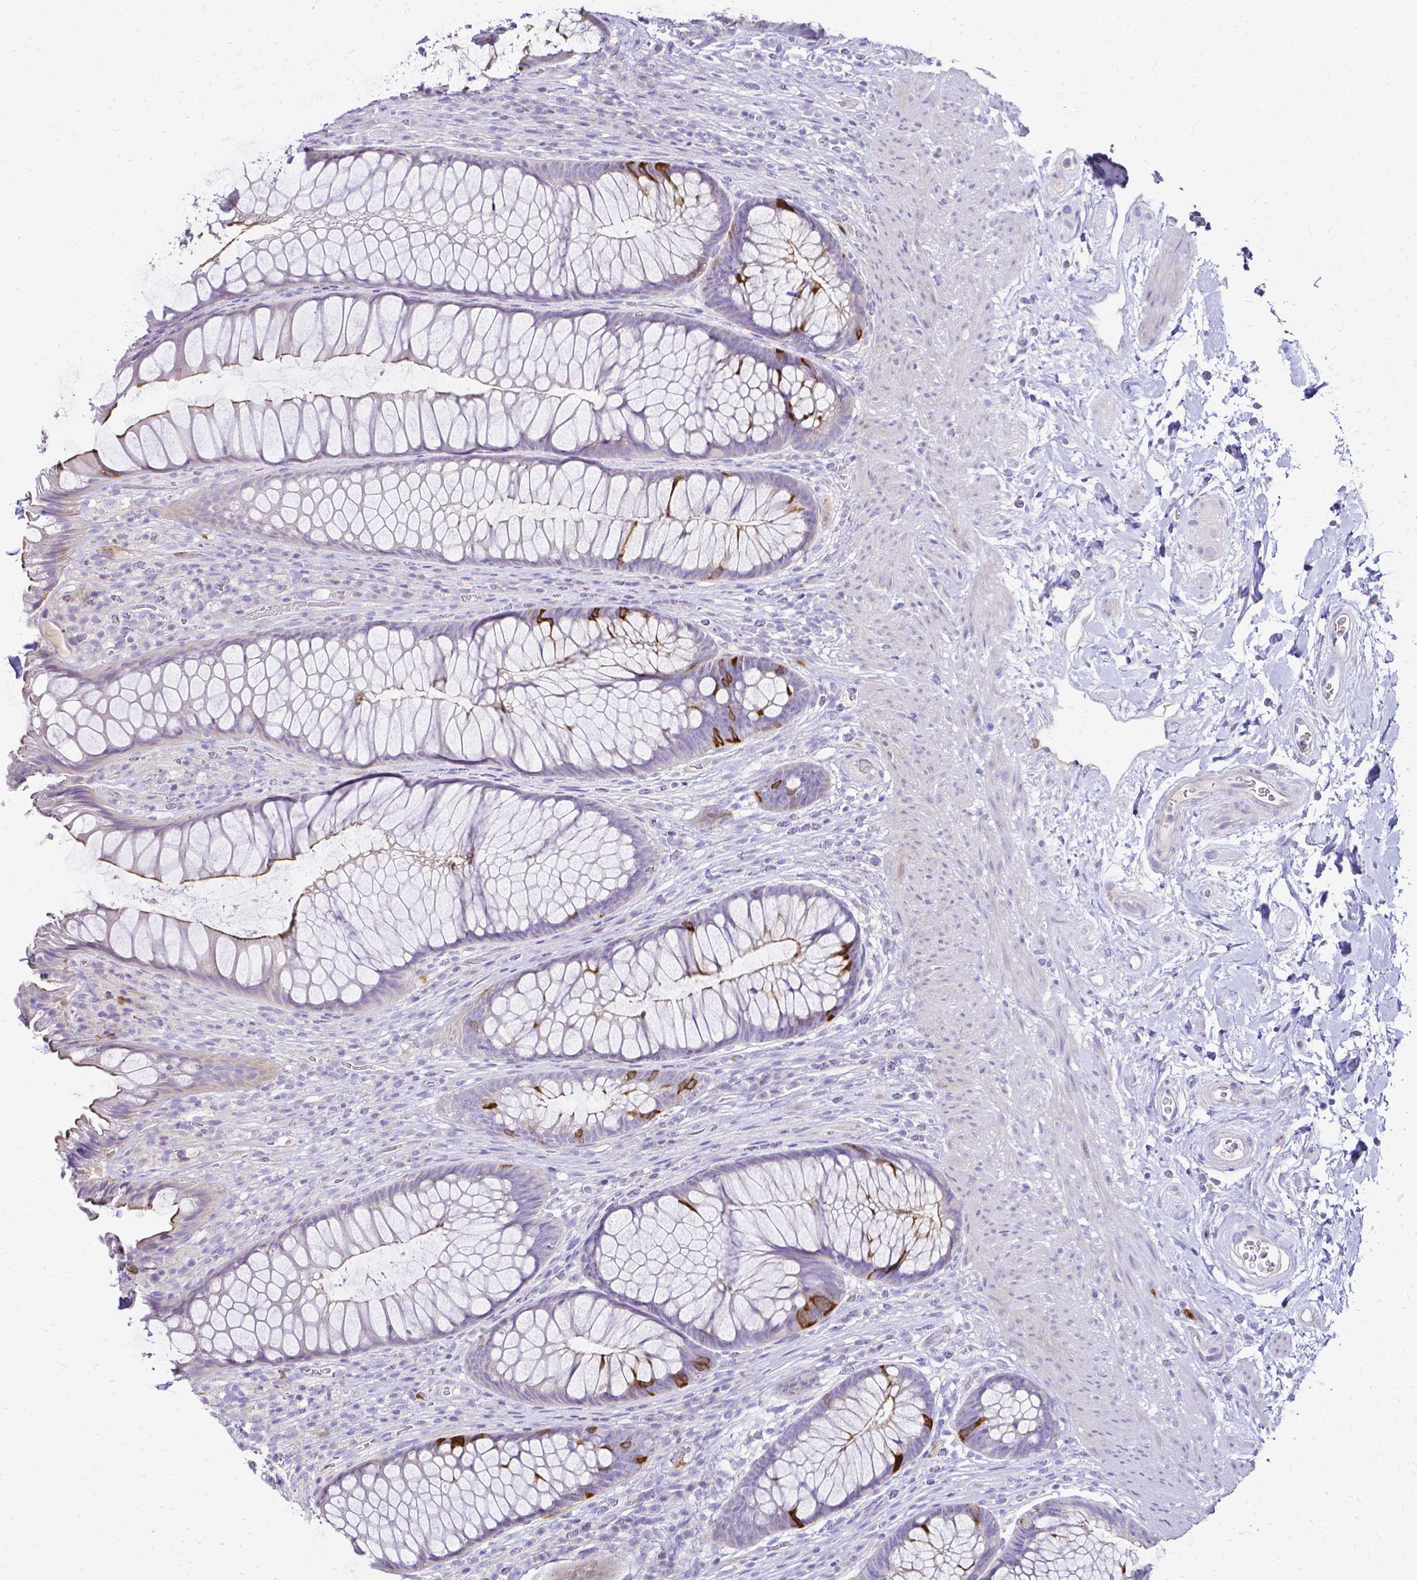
{"staining": {"intensity": "strong", "quantity": "<25%", "location": "cytoplasmic/membranous"}, "tissue": "rectum", "cell_type": "Glandular cells", "image_type": "normal", "snomed": [{"axis": "morphology", "description": "Normal tissue, NOS"}, {"axis": "topography", "description": "Rectum"}], "caption": "A micrograph of rectum stained for a protein demonstrates strong cytoplasmic/membranous brown staining in glandular cells.", "gene": "CCNB1", "patient": {"sex": "male", "age": 53}}